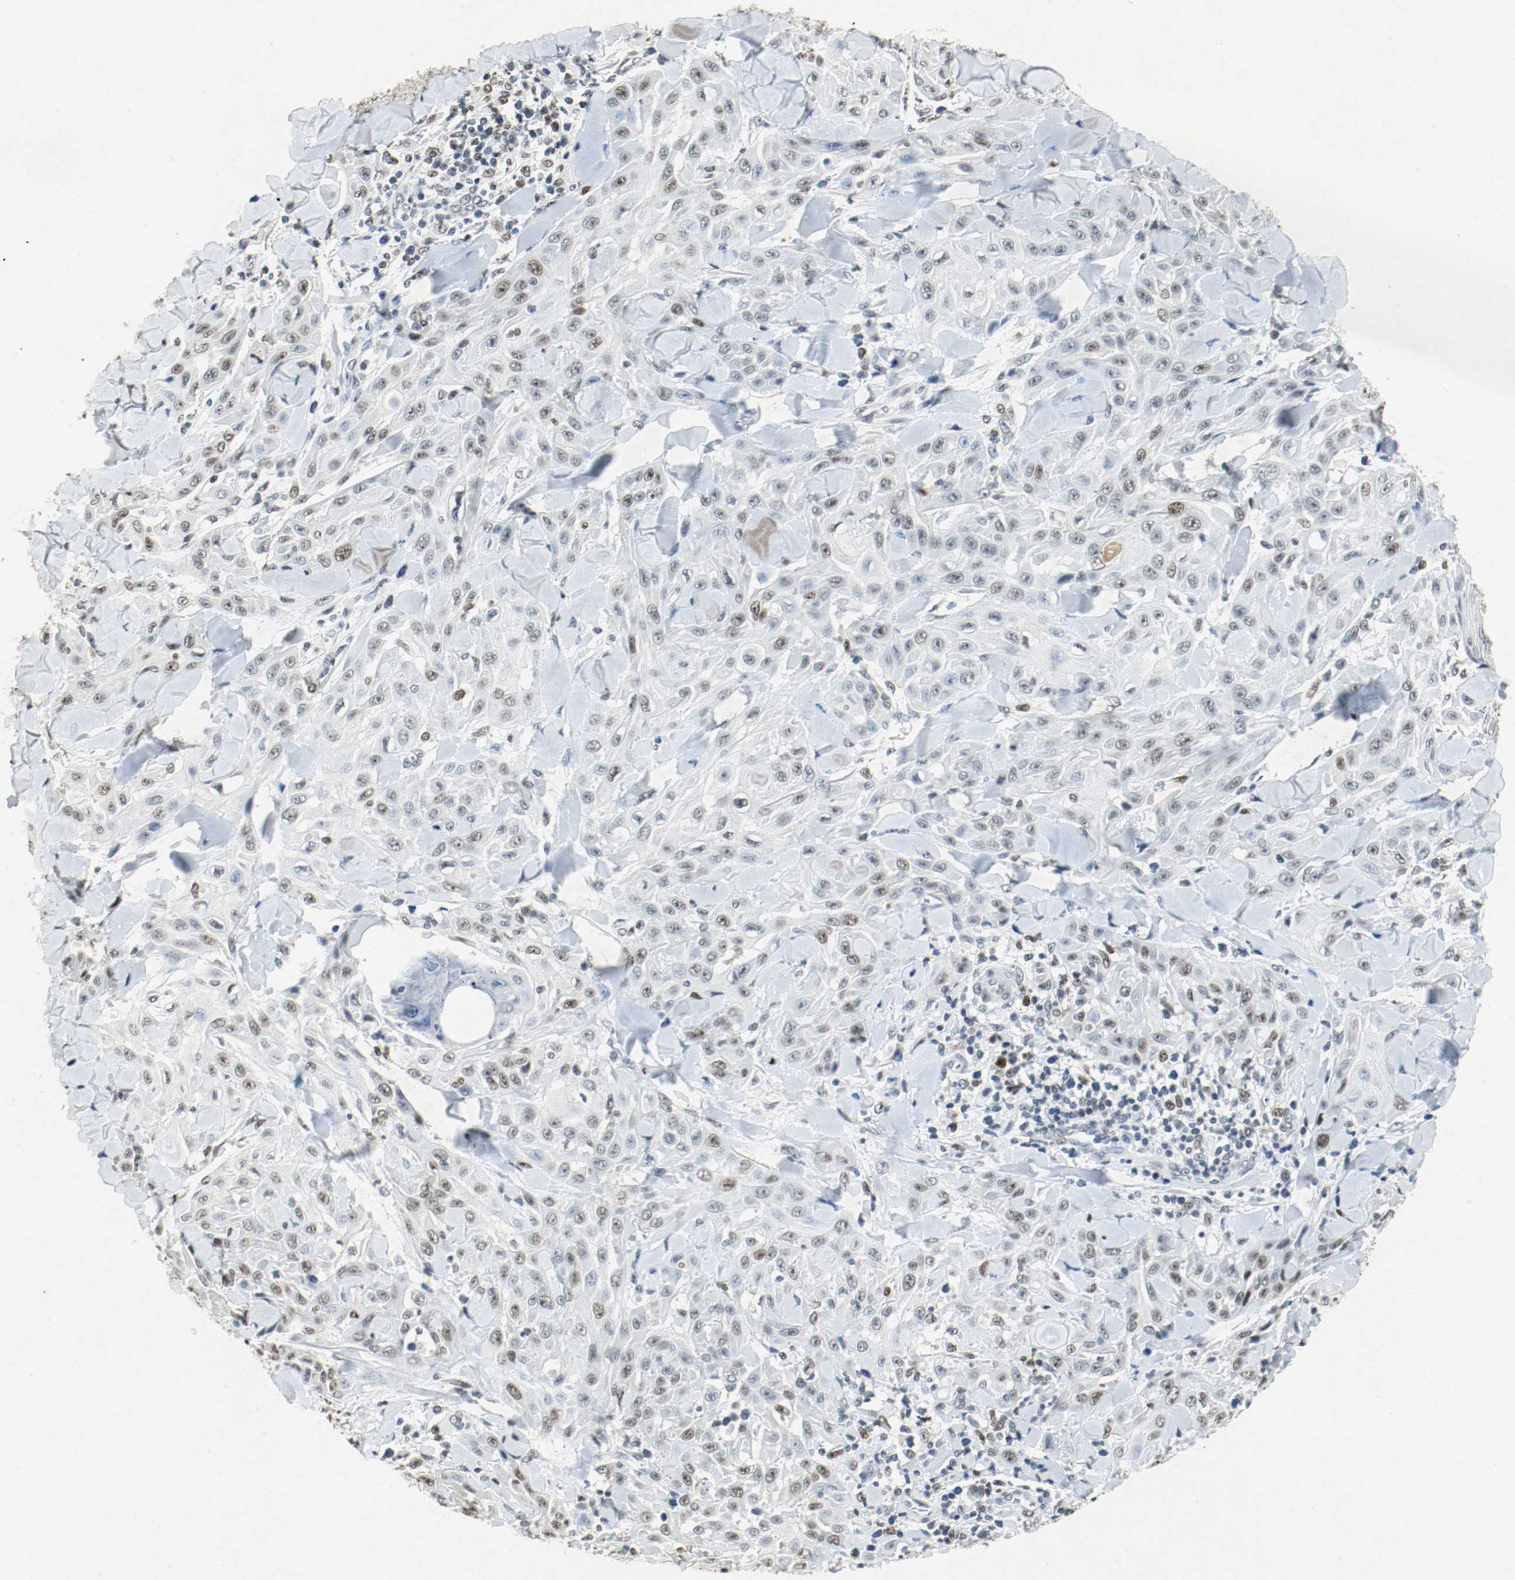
{"staining": {"intensity": "weak", "quantity": ">75%", "location": "nuclear"}, "tissue": "skin cancer", "cell_type": "Tumor cells", "image_type": "cancer", "snomed": [{"axis": "morphology", "description": "Squamous cell carcinoma, NOS"}, {"axis": "topography", "description": "Skin"}], "caption": "Tumor cells display weak nuclear staining in about >75% of cells in squamous cell carcinoma (skin).", "gene": "DNMT1", "patient": {"sex": "male", "age": 24}}